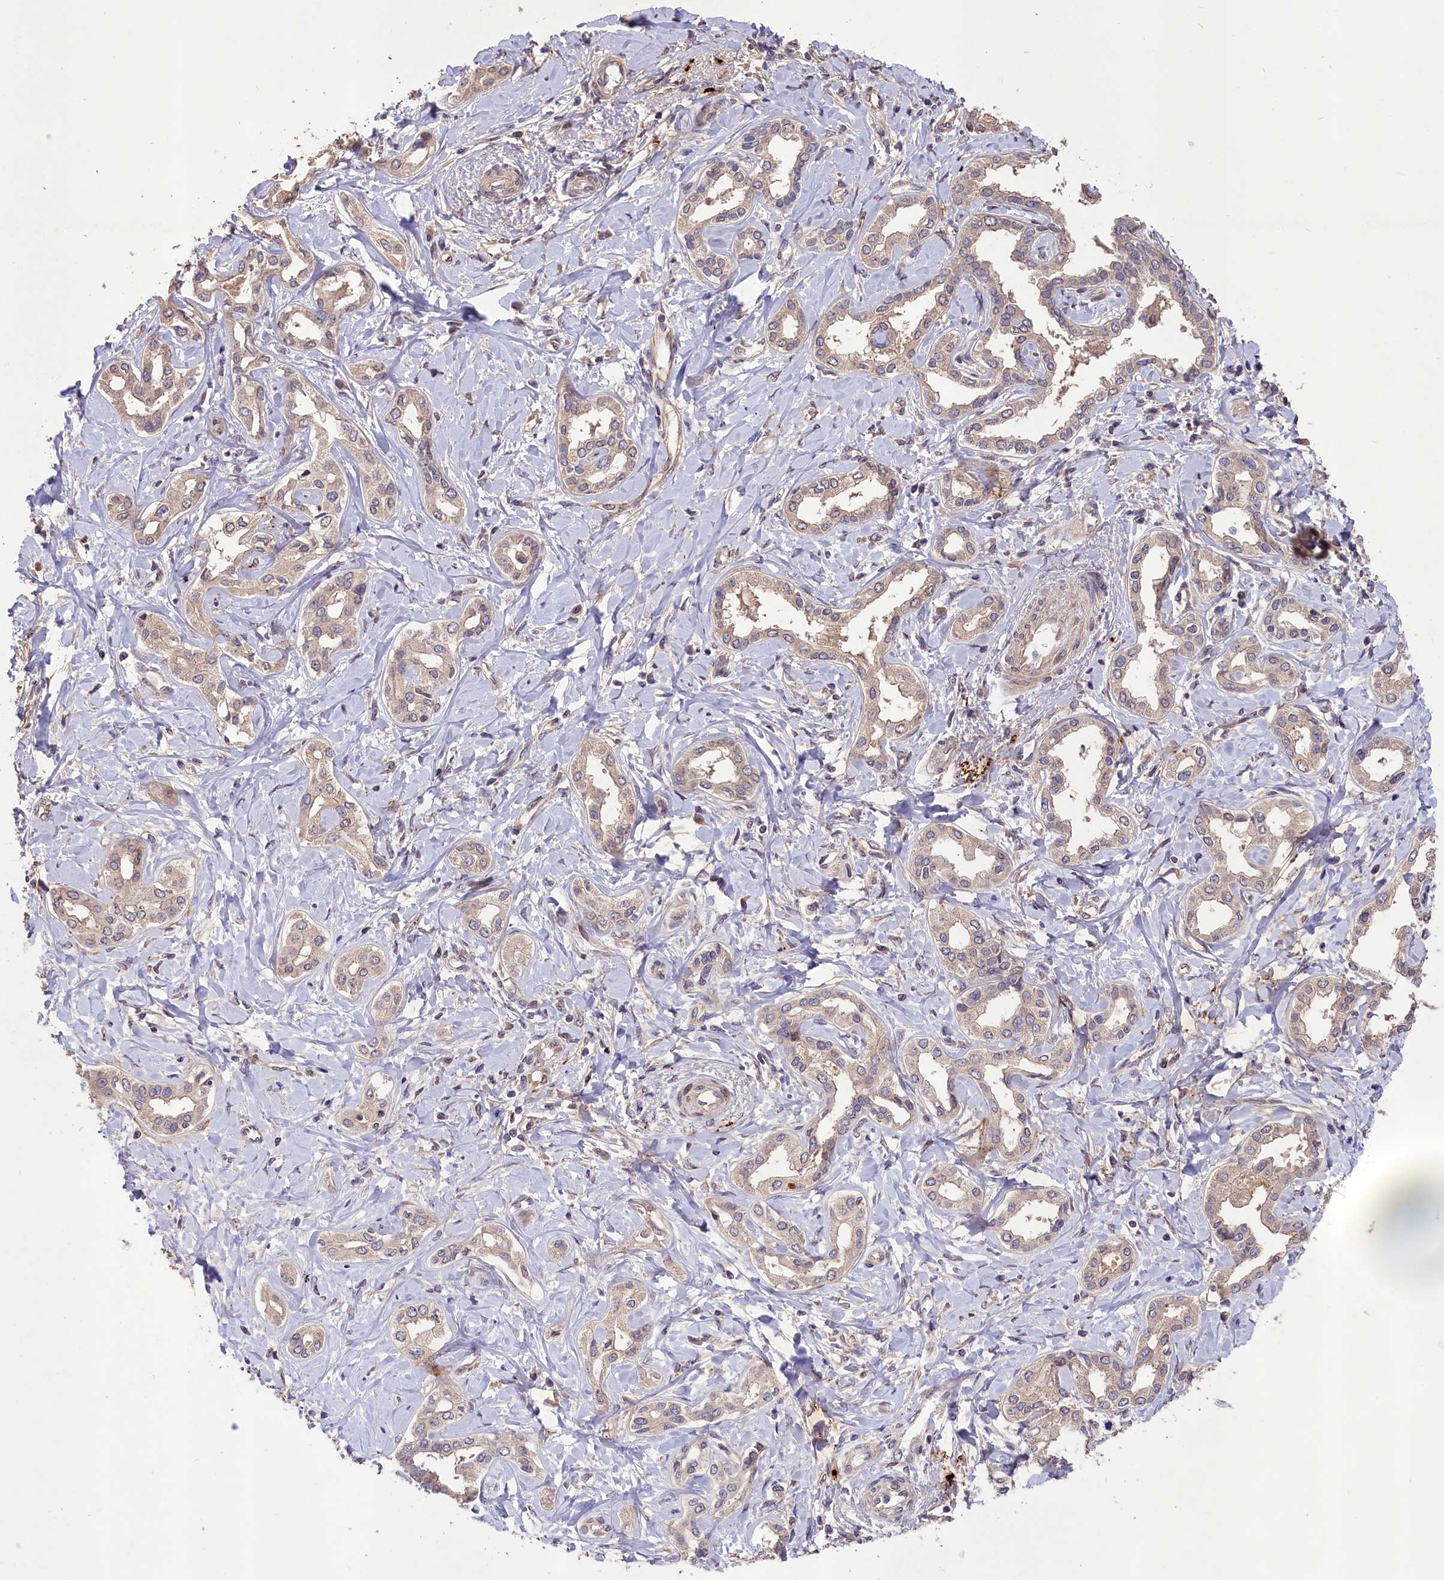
{"staining": {"intensity": "negative", "quantity": "none", "location": "none"}, "tissue": "liver cancer", "cell_type": "Tumor cells", "image_type": "cancer", "snomed": [{"axis": "morphology", "description": "Cholangiocarcinoma"}, {"axis": "topography", "description": "Liver"}], "caption": "Immunohistochemistry micrograph of neoplastic tissue: human liver cancer stained with DAB (3,3'-diaminobenzidine) displays no significant protein expression in tumor cells. Nuclei are stained in blue.", "gene": "DNAJB9", "patient": {"sex": "female", "age": 77}}